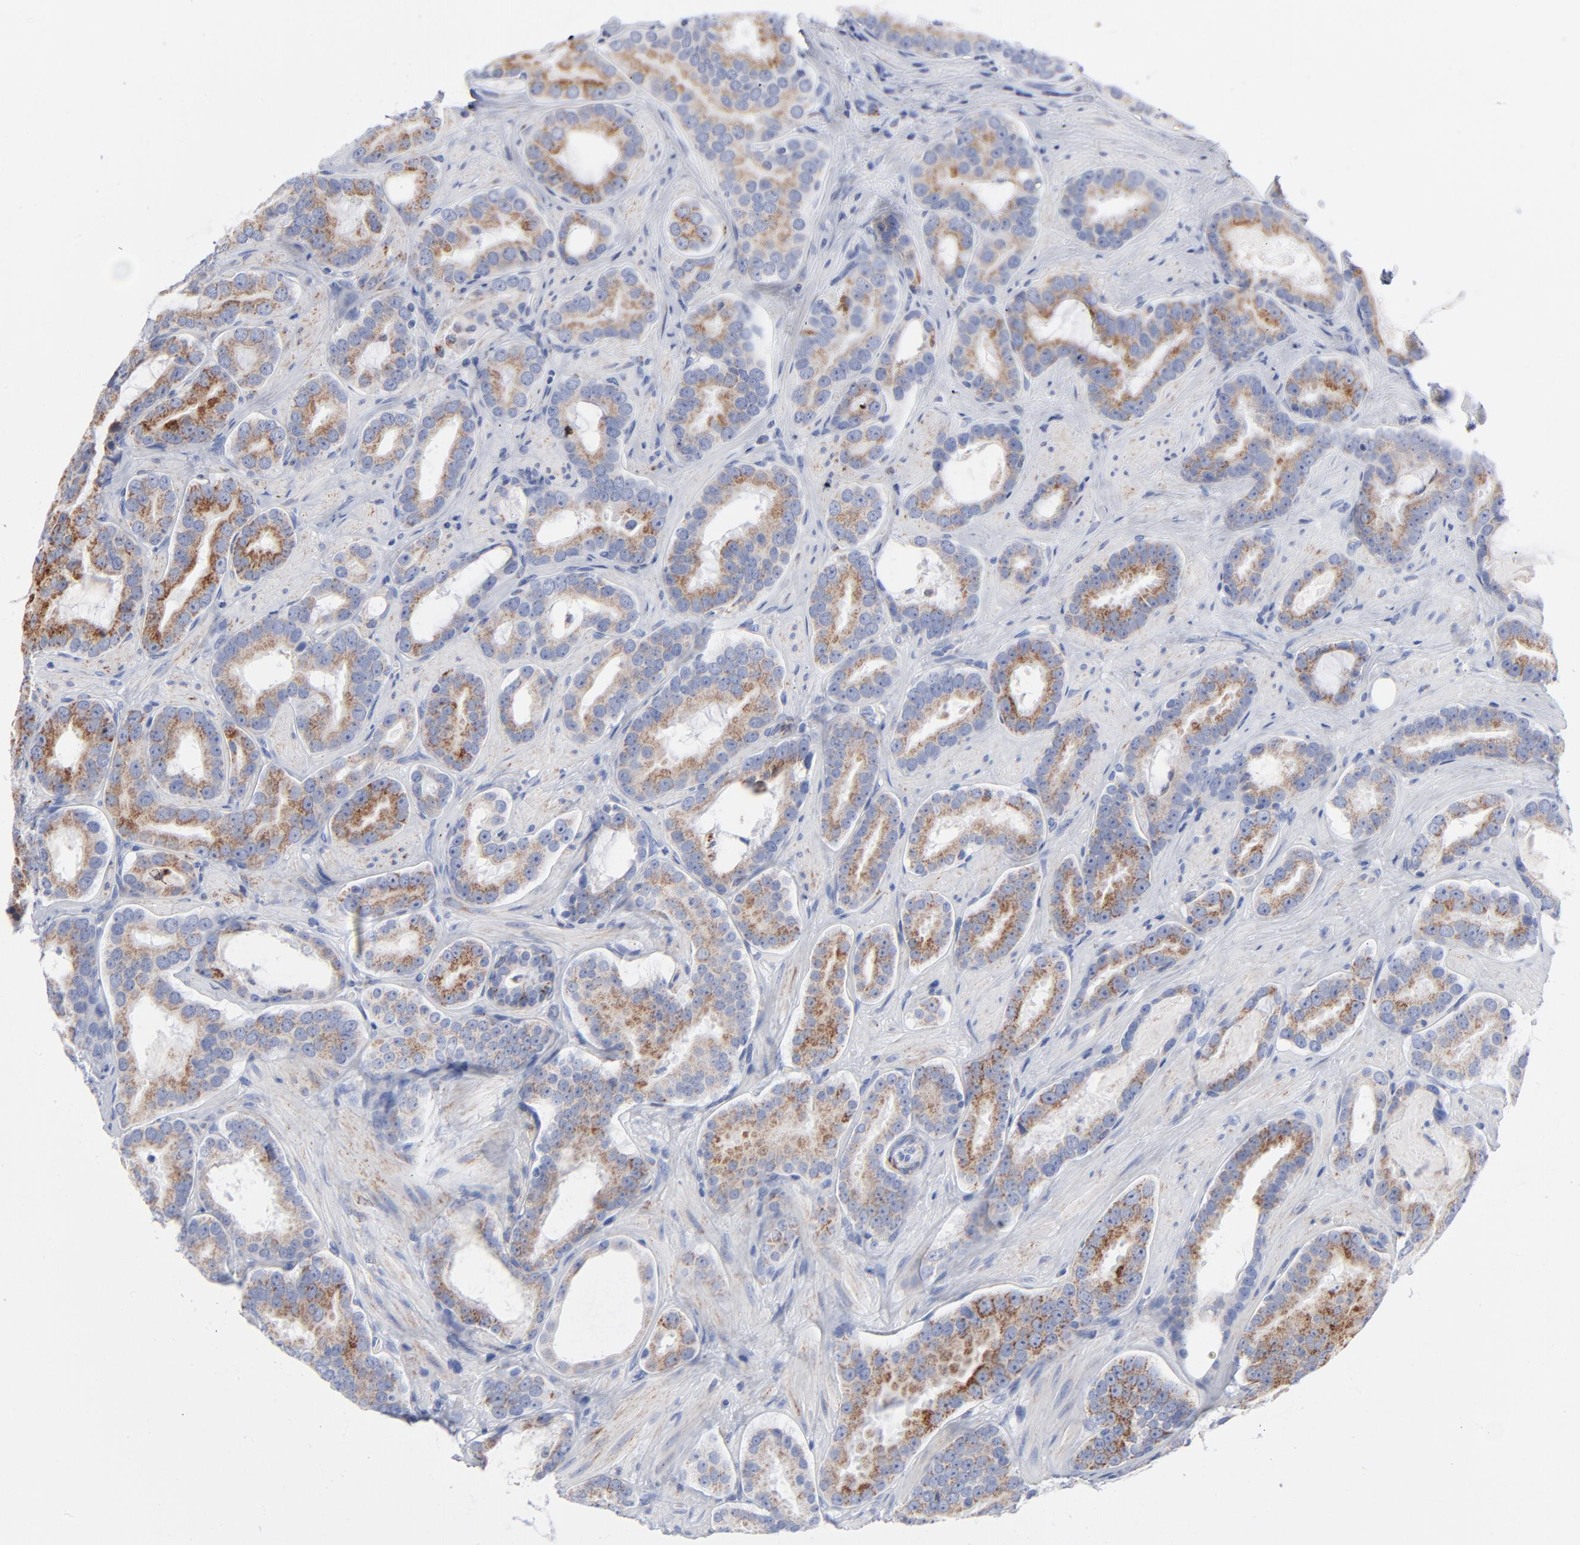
{"staining": {"intensity": "weak", "quantity": ">75%", "location": "cytoplasmic/membranous"}, "tissue": "prostate cancer", "cell_type": "Tumor cells", "image_type": "cancer", "snomed": [{"axis": "morphology", "description": "Adenocarcinoma, Low grade"}, {"axis": "topography", "description": "Prostate"}], "caption": "Tumor cells reveal low levels of weak cytoplasmic/membranous positivity in approximately >75% of cells in human low-grade adenocarcinoma (prostate). The staining was performed using DAB, with brown indicating positive protein expression. Nuclei are stained blue with hematoxylin.", "gene": "CHCHD10", "patient": {"sex": "male", "age": 59}}